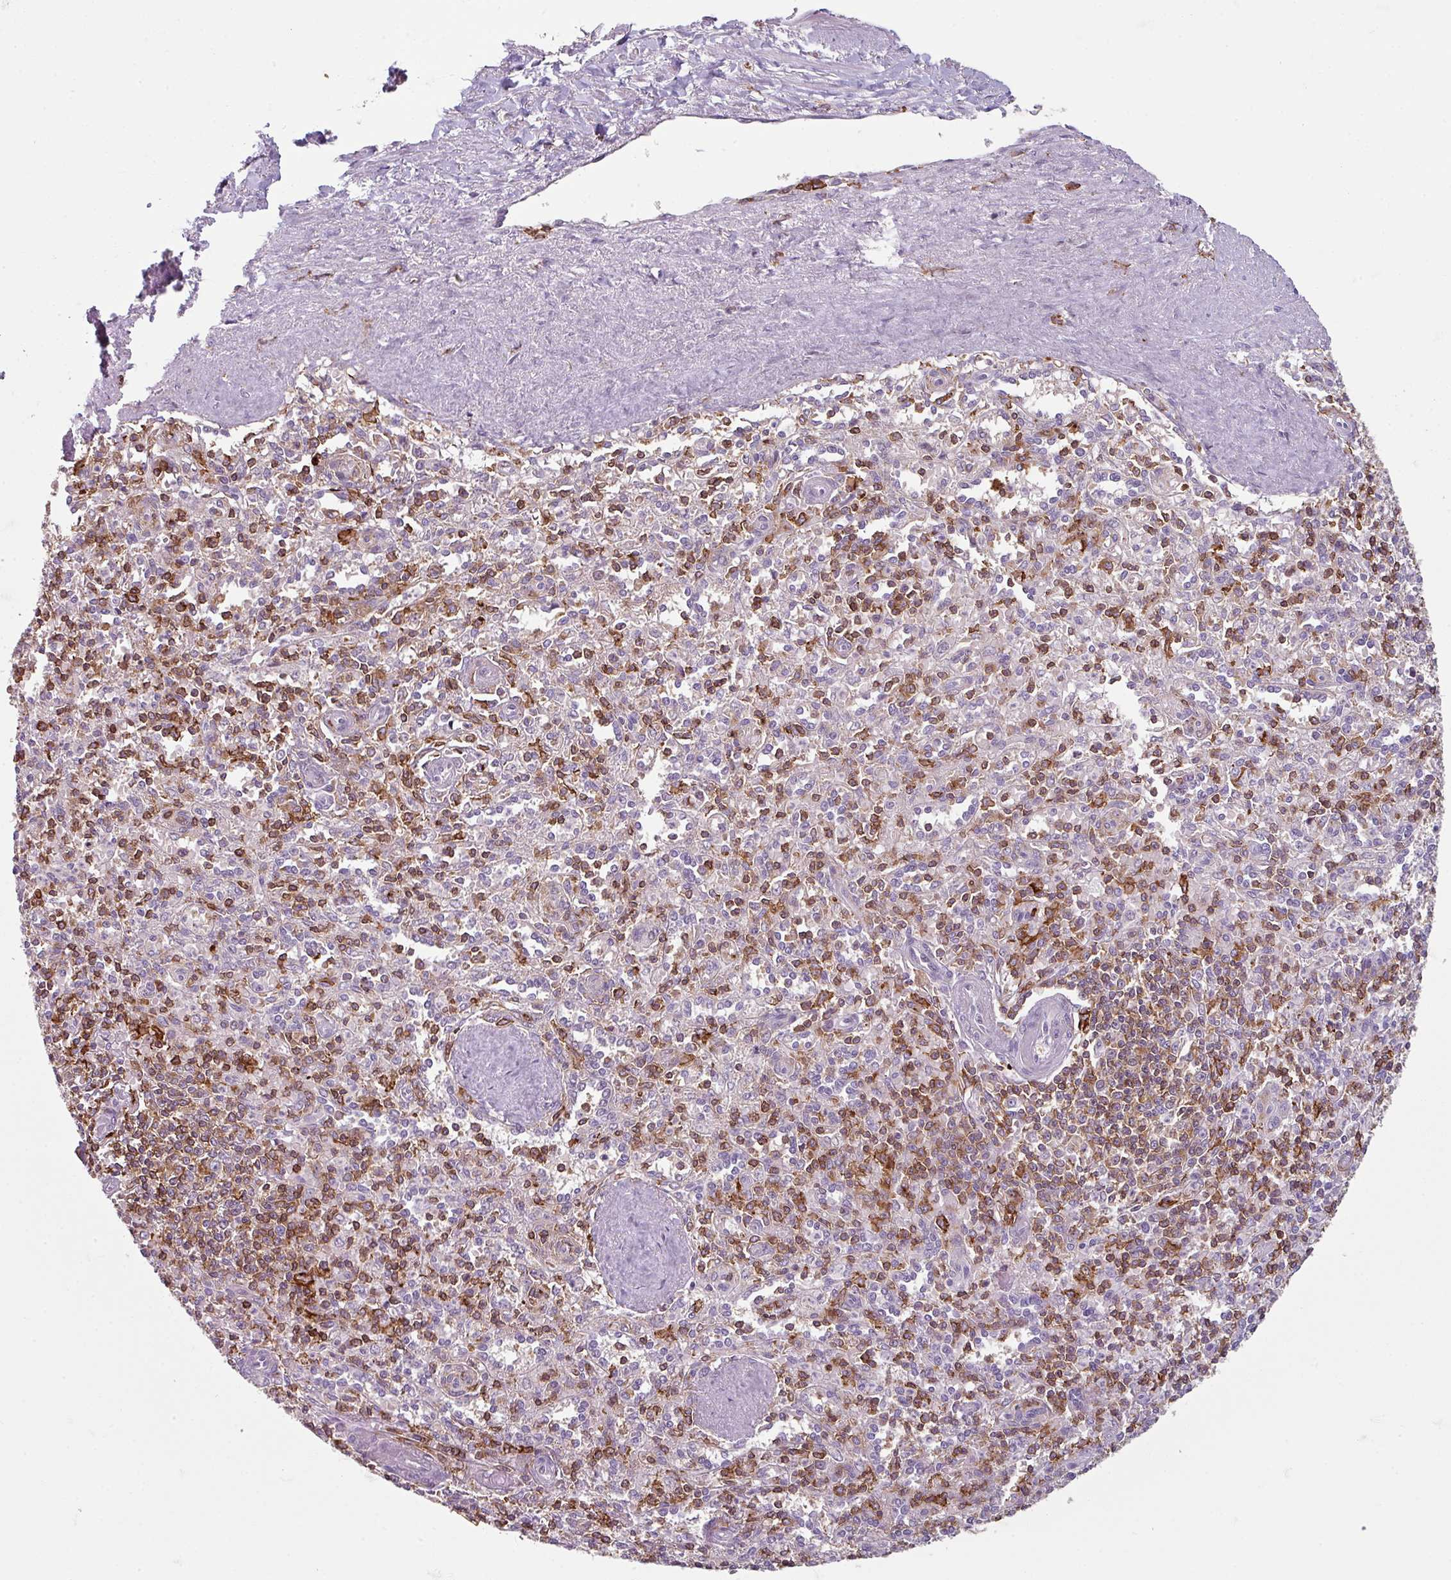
{"staining": {"intensity": "strong", "quantity": "25%-75%", "location": "cytoplasmic/membranous"}, "tissue": "spleen", "cell_type": "Cells in red pulp", "image_type": "normal", "snomed": [{"axis": "morphology", "description": "Normal tissue, NOS"}, {"axis": "topography", "description": "Spleen"}], "caption": "Strong cytoplasmic/membranous expression is seen in about 25%-75% of cells in red pulp in unremarkable spleen. (DAB IHC, brown staining for protein, blue staining for nuclei).", "gene": "NEDD9", "patient": {"sex": "female", "age": 70}}